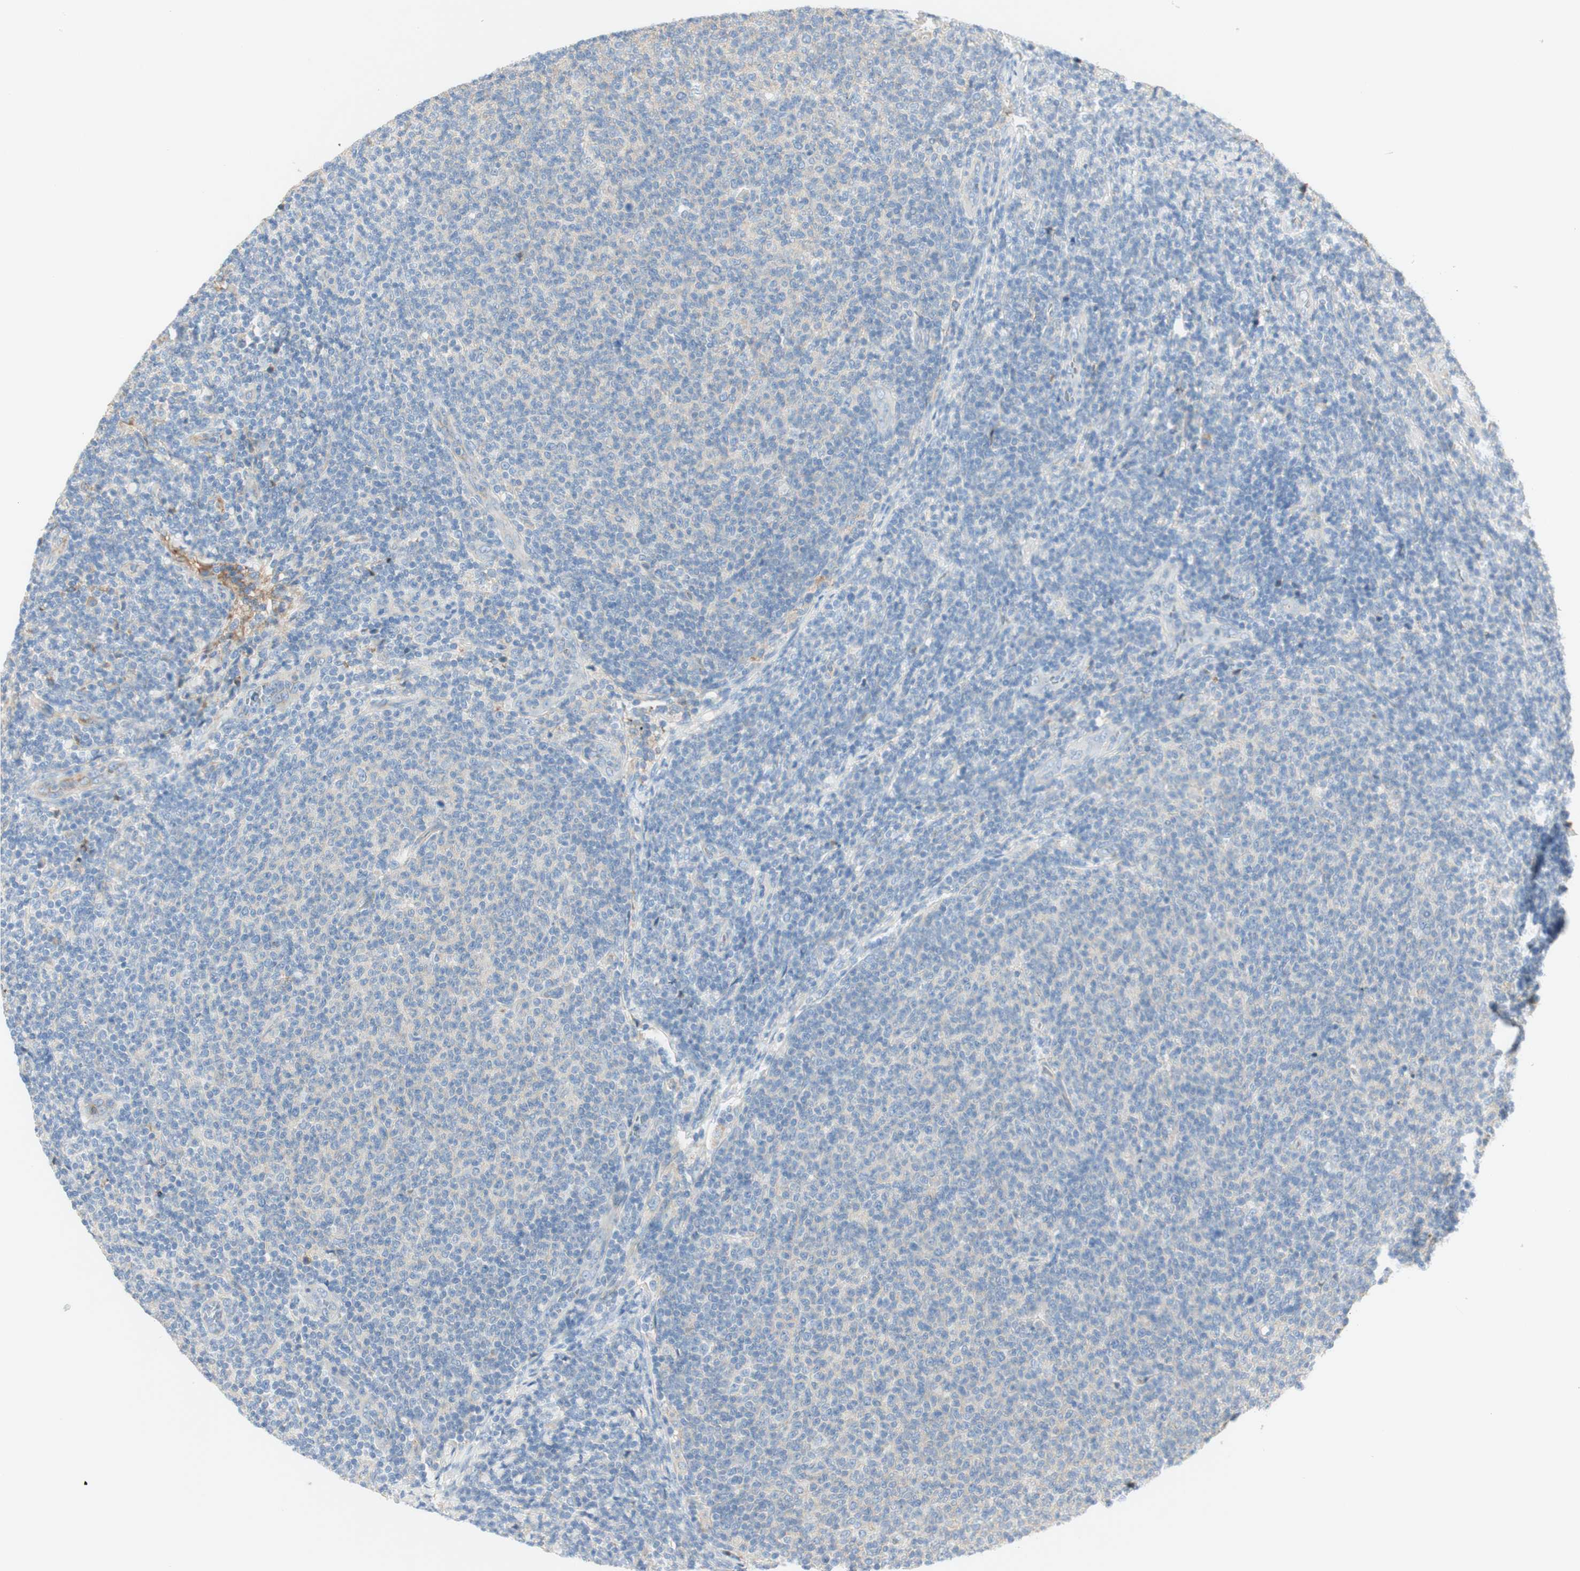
{"staining": {"intensity": "negative", "quantity": "none", "location": "none"}, "tissue": "lymphoma", "cell_type": "Tumor cells", "image_type": "cancer", "snomed": [{"axis": "morphology", "description": "Malignant lymphoma, non-Hodgkin's type, Low grade"}, {"axis": "topography", "description": "Lymph node"}], "caption": "Immunohistochemistry photomicrograph of neoplastic tissue: human malignant lymphoma, non-Hodgkin's type (low-grade) stained with DAB (3,3'-diaminobenzidine) reveals no significant protein expression in tumor cells.", "gene": "KNG1", "patient": {"sex": "male", "age": 66}}